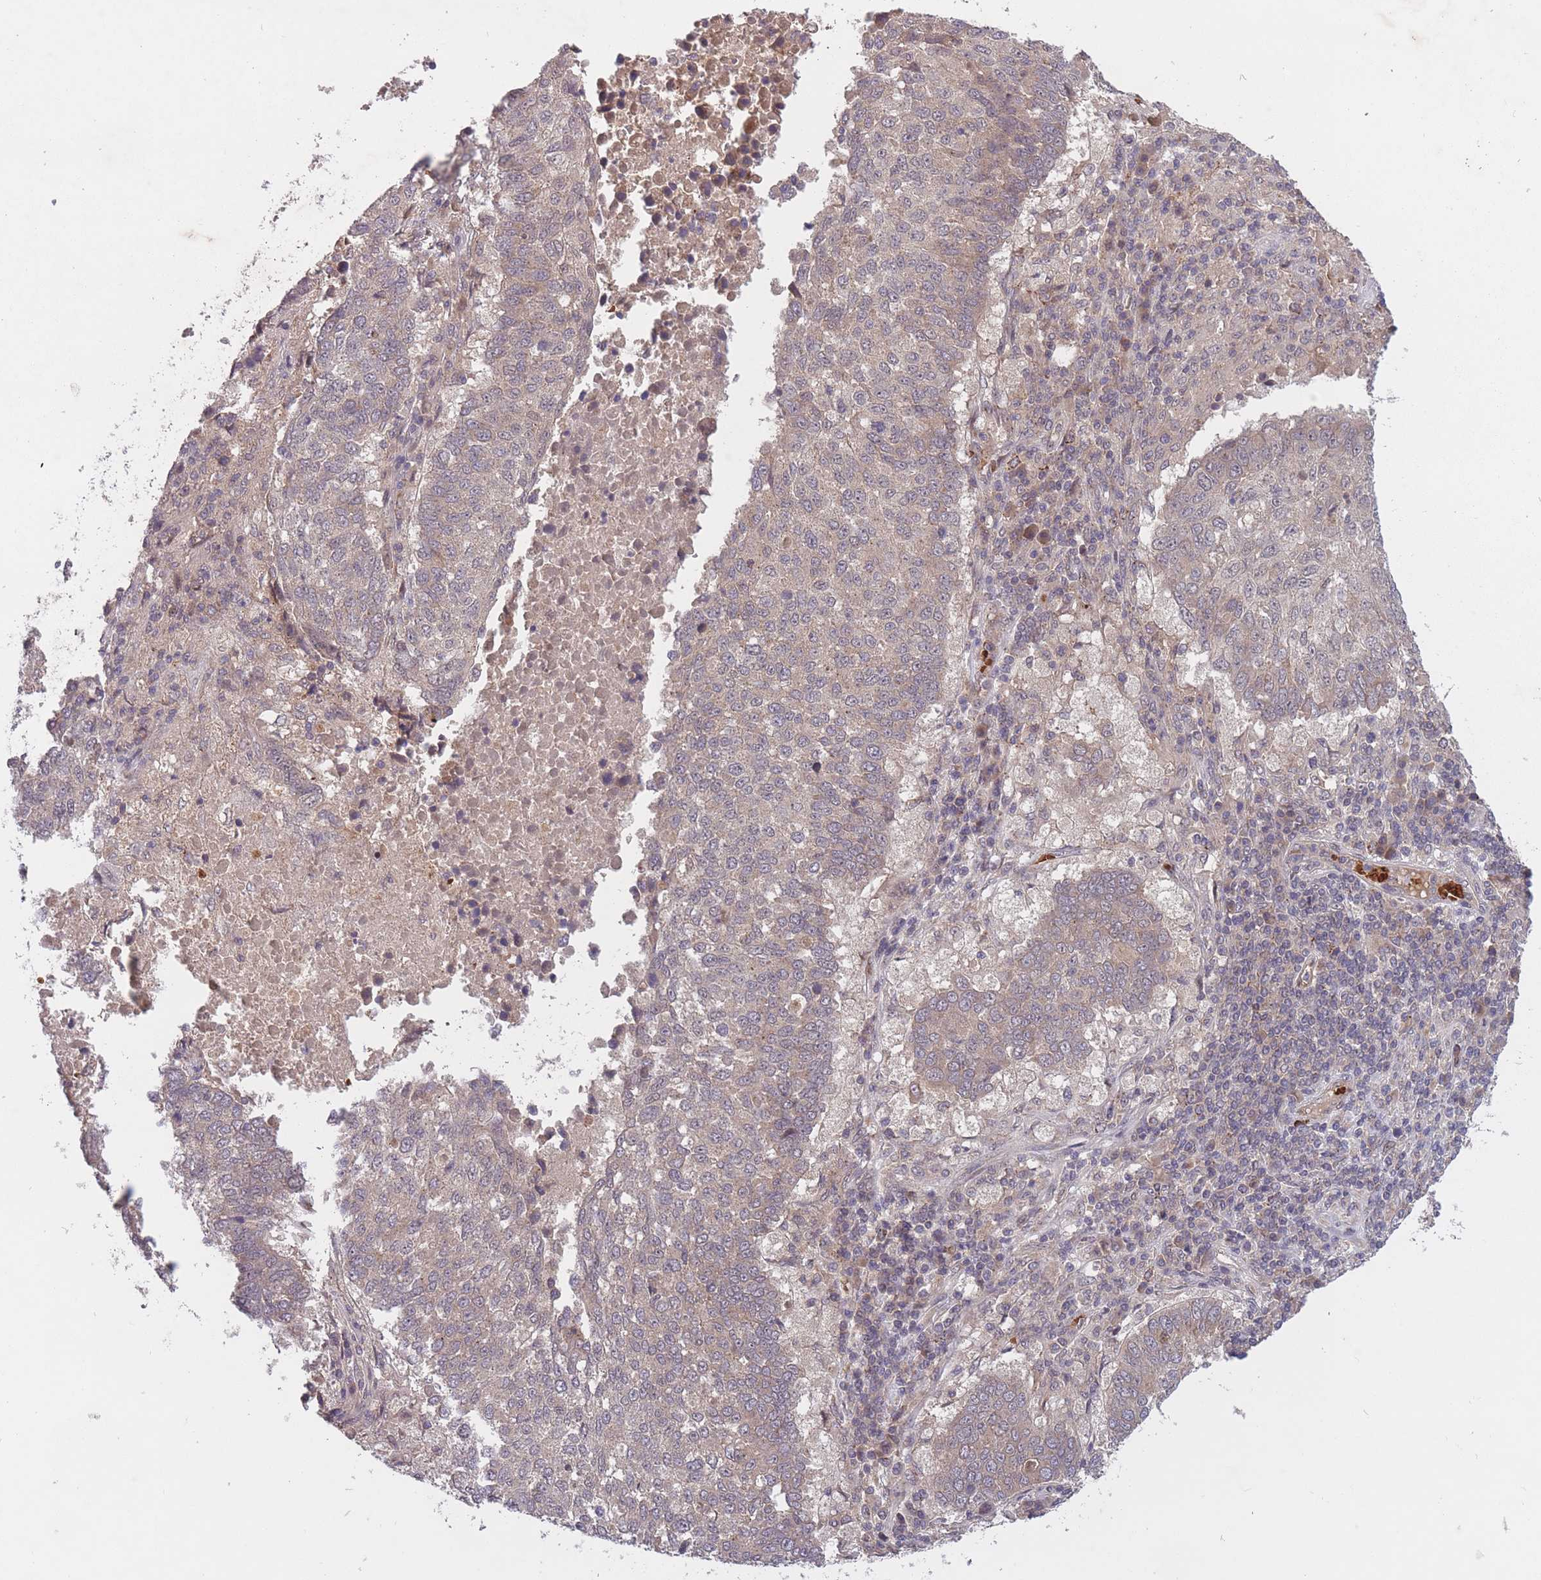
{"staining": {"intensity": "weak", "quantity": "<25%", "location": "cytoplasmic/membranous"}, "tissue": "lung cancer", "cell_type": "Tumor cells", "image_type": "cancer", "snomed": [{"axis": "morphology", "description": "Squamous cell carcinoma, NOS"}, {"axis": "topography", "description": "Lung"}], "caption": "Immunohistochemical staining of squamous cell carcinoma (lung) displays no significant positivity in tumor cells.", "gene": "SECTM1", "patient": {"sex": "male", "age": 73}}